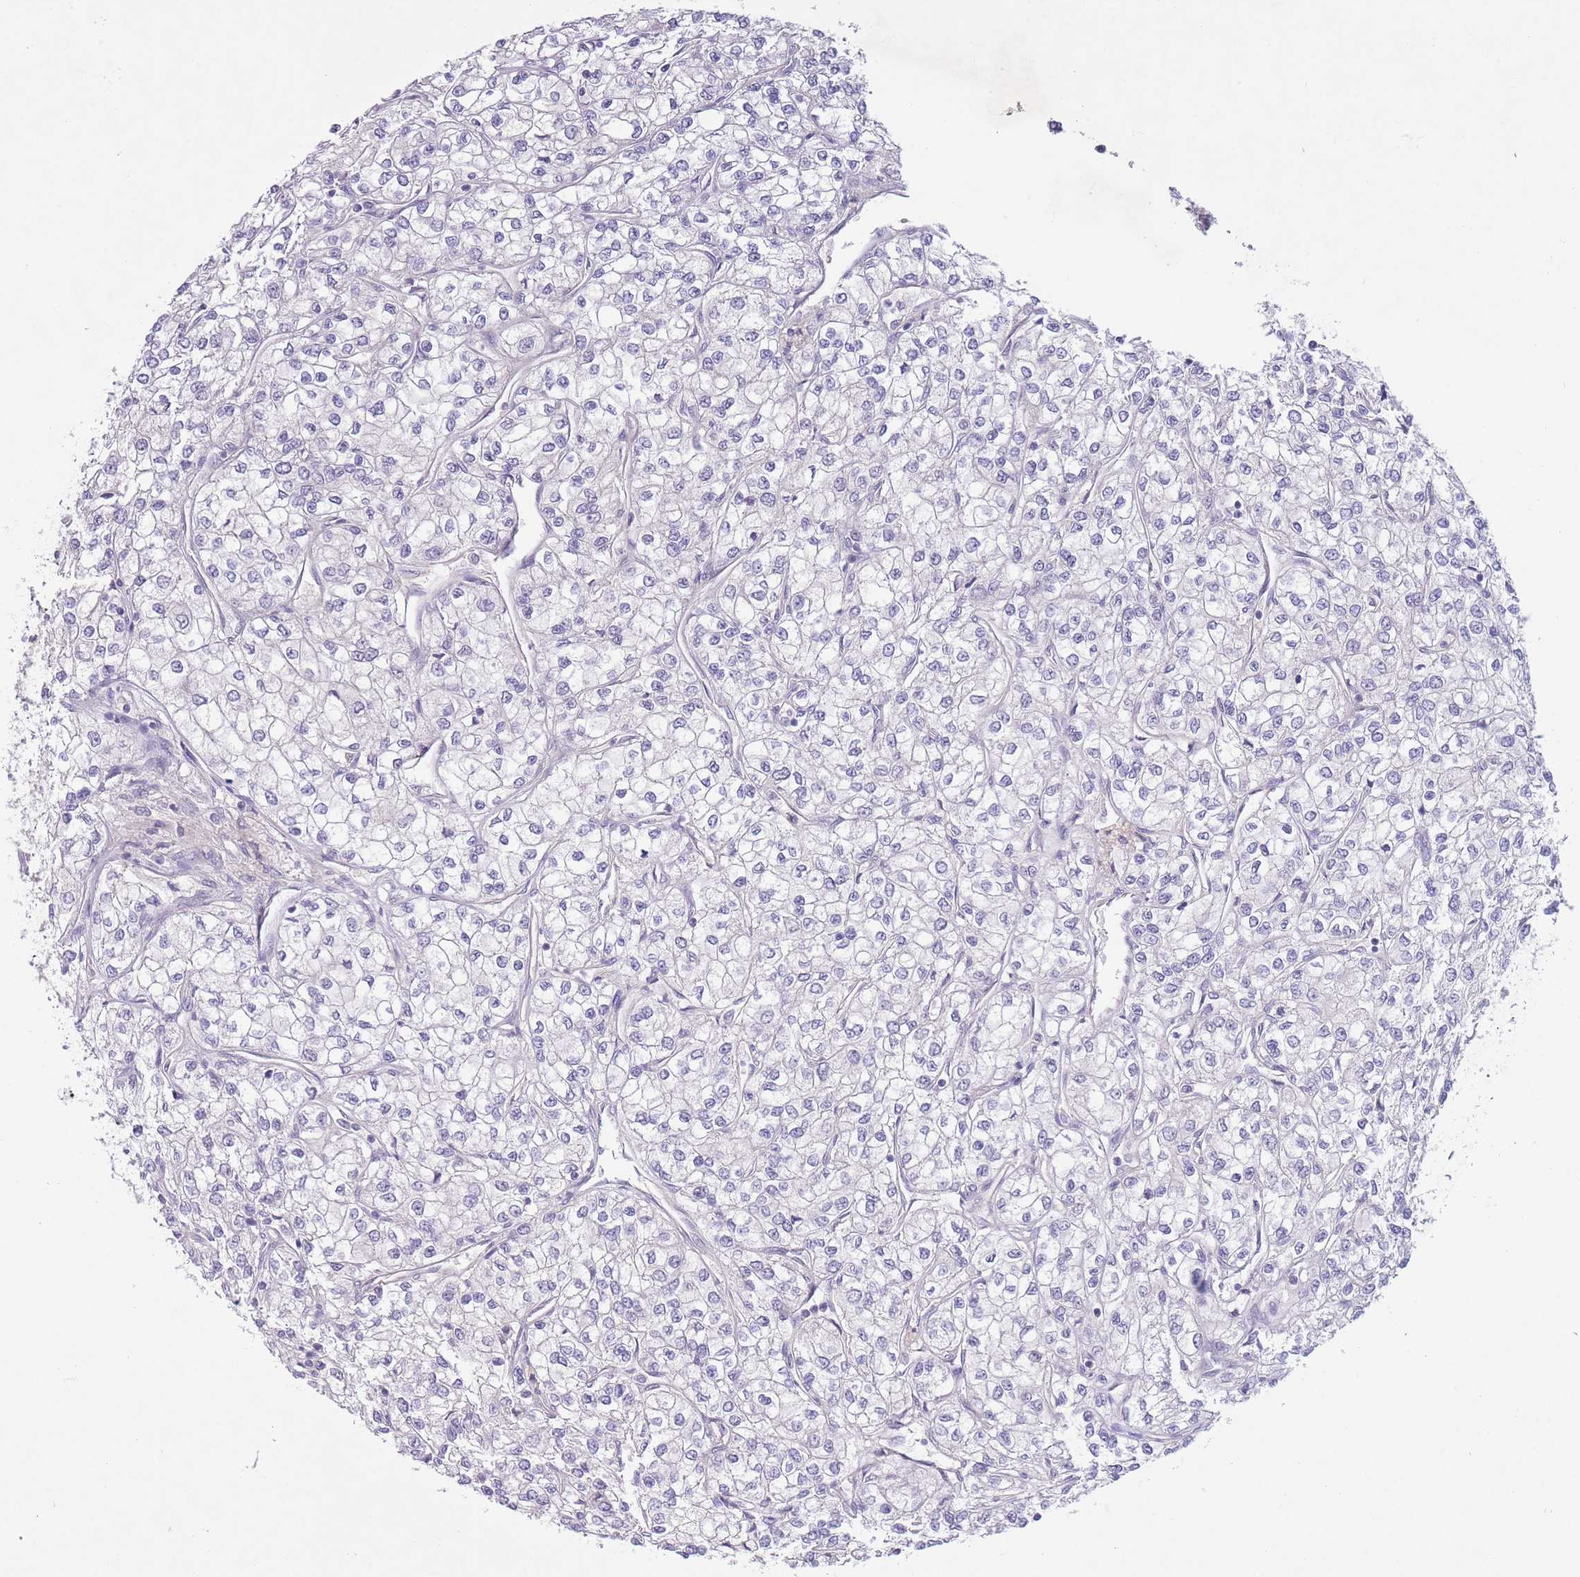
{"staining": {"intensity": "negative", "quantity": "none", "location": "none"}, "tissue": "renal cancer", "cell_type": "Tumor cells", "image_type": "cancer", "snomed": [{"axis": "morphology", "description": "Adenocarcinoma, NOS"}, {"axis": "topography", "description": "Kidney"}], "caption": "A high-resolution micrograph shows immunohistochemistry staining of renal cancer, which shows no significant expression in tumor cells.", "gene": "PNPLA5", "patient": {"sex": "male", "age": 80}}